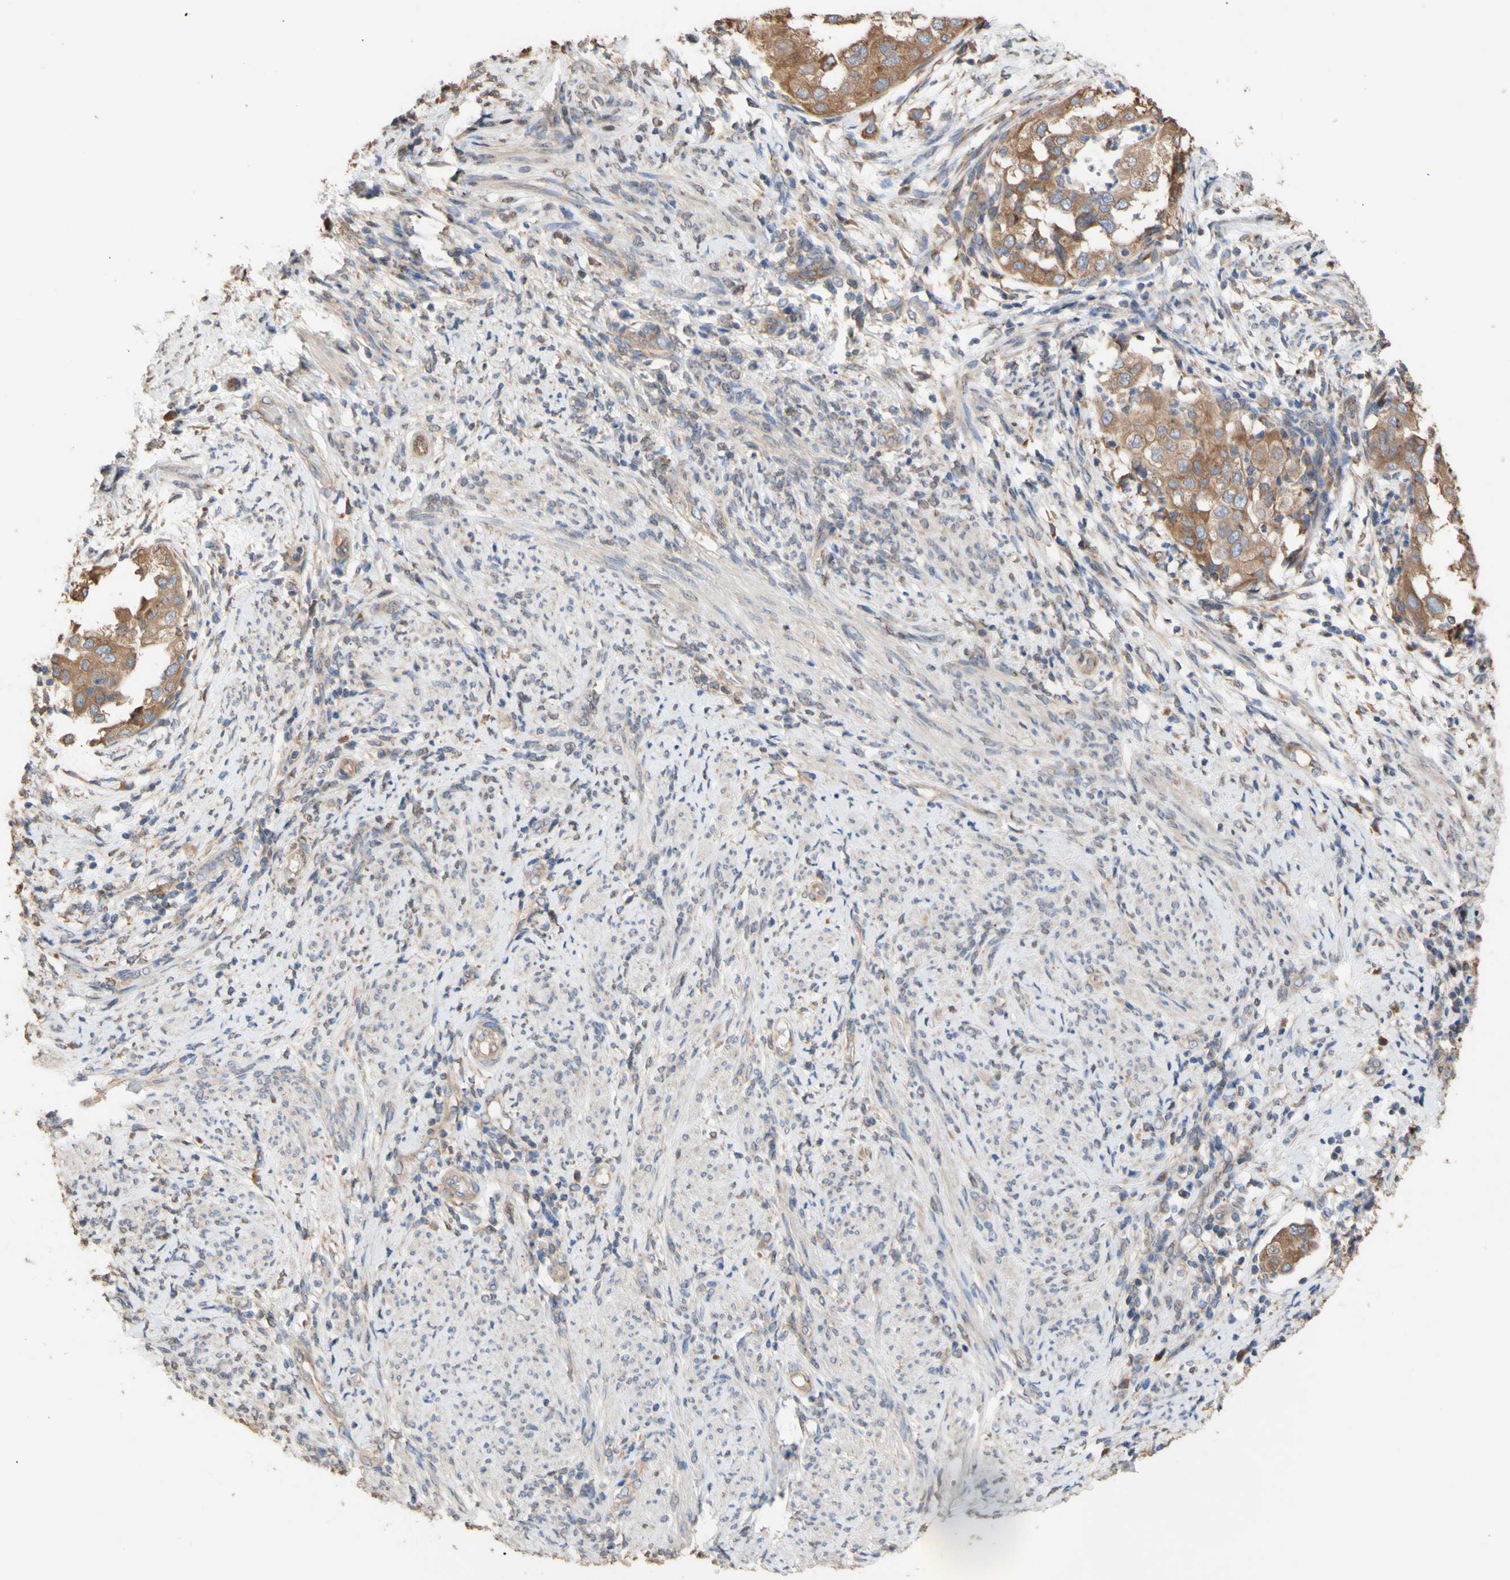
{"staining": {"intensity": "moderate", "quantity": ">75%", "location": "cytoplasmic/membranous"}, "tissue": "endometrial cancer", "cell_type": "Tumor cells", "image_type": "cancer", "snomed": [{"axis": "morphology", "description": "Adenocarcinoma, NOS"}, {"axis": "topography", "description": "Endometrium"}], "caption": "Moderate cytoplasmic/membranous staining is seen in approximately >75% of tumor cells in adenocarcinoma (endometrial).", "gene": "NECTIN3", "patient": {"sex": "female", "age": 85}}